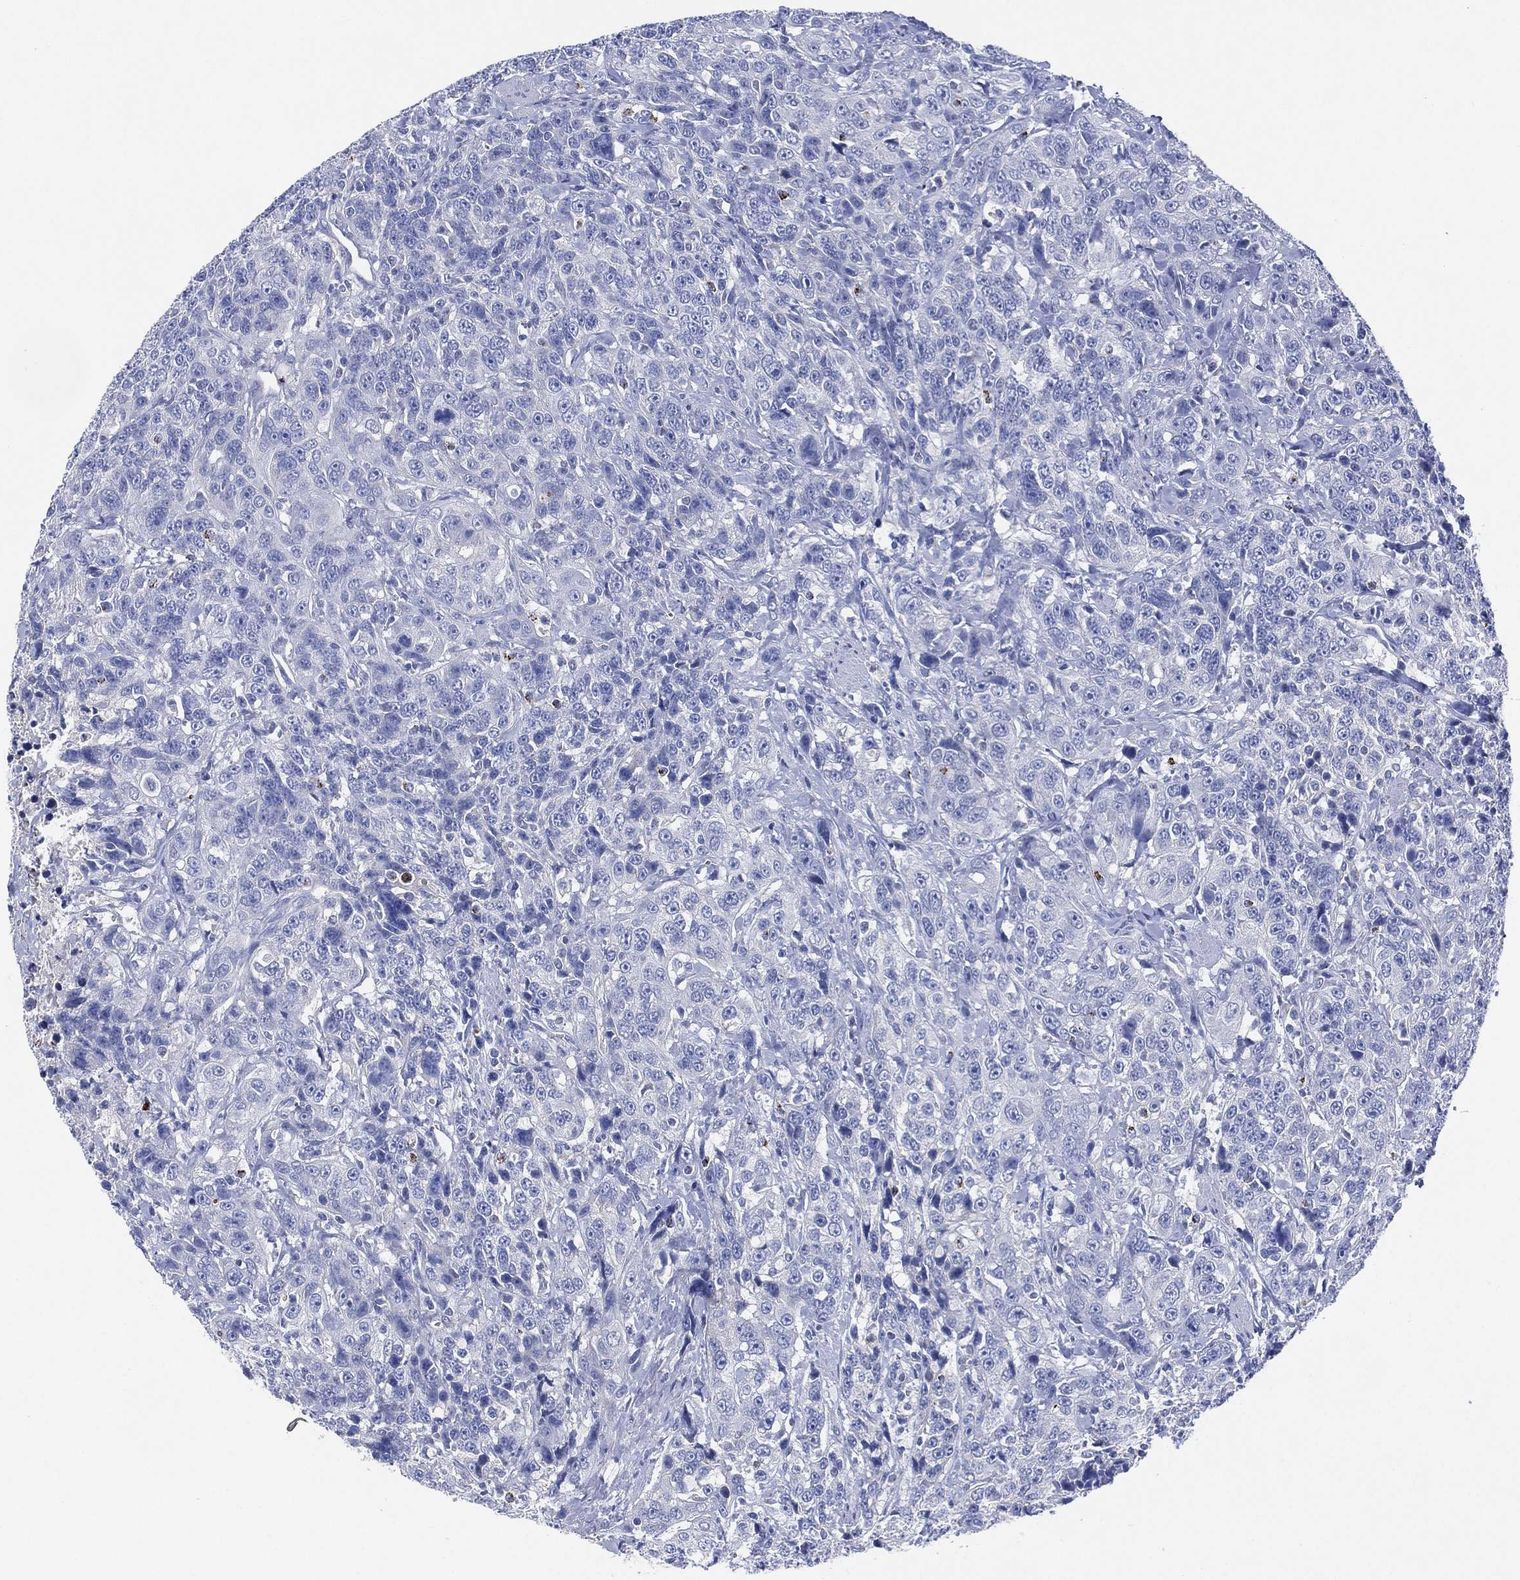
{"staining": {"intensity": "negative", "quantity": "none", "location": "none"}, "tissue": "urothelial cancer", "cell_type": "Tumor cells", "image_type": "cancer", "snomed": [{"axis": "morphology", "description": "Urothelial carcinoma, NOS"}, {"axis": "morphology", "description": "Urothelial carcinoma, High grade"}, {"axis": "topography", "description": "Urinary bladder"}], "caption": "Histopathology image shows no significant protein expression in tumor cells of transitional cell carcinoma.", "gene": "CHRNA3", "patient": {"sex": "female", "age": 73}}